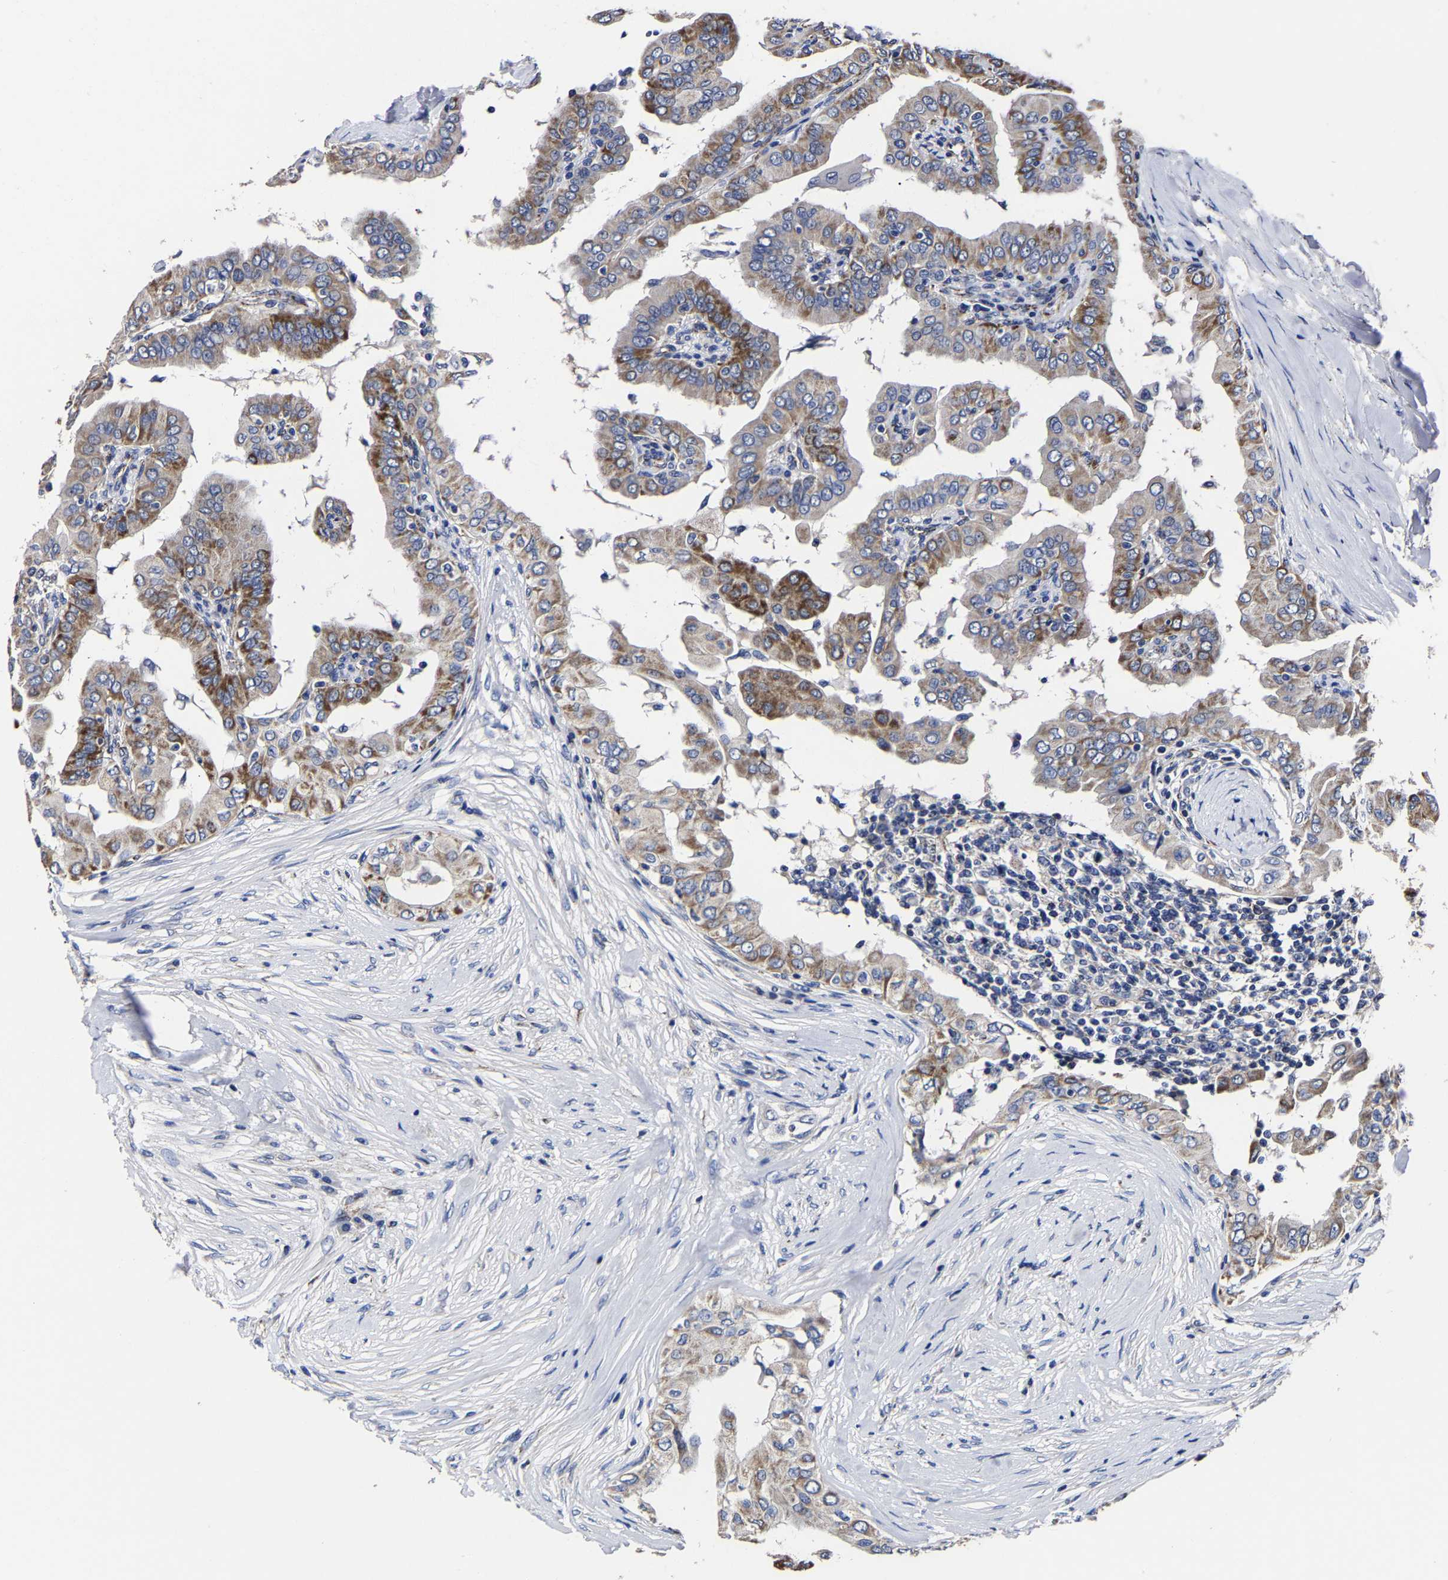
{"staining": {"intensity": "moderate", "quantity": ">75%", "location": "cytoplasmic/membranous"}, "tissue": "thyroid cancer", "cell_type": "Tumor cells", "image_type": "cancer", "snomed": [{"axis": "morphology", "description": "Papillary adenocarcinoma, NOS"}, {"axis": "topography", "description": "Thyroid gland"}], "caption": "Thyroid cancer (papillary adenocarcinoma) stained with a brown dye reveals moderate cytoplasmic/membranous positive expression in approximately >75% of tumor cells.", "gene": "AASS", "patient": {"sex": "male", "age": 33}}